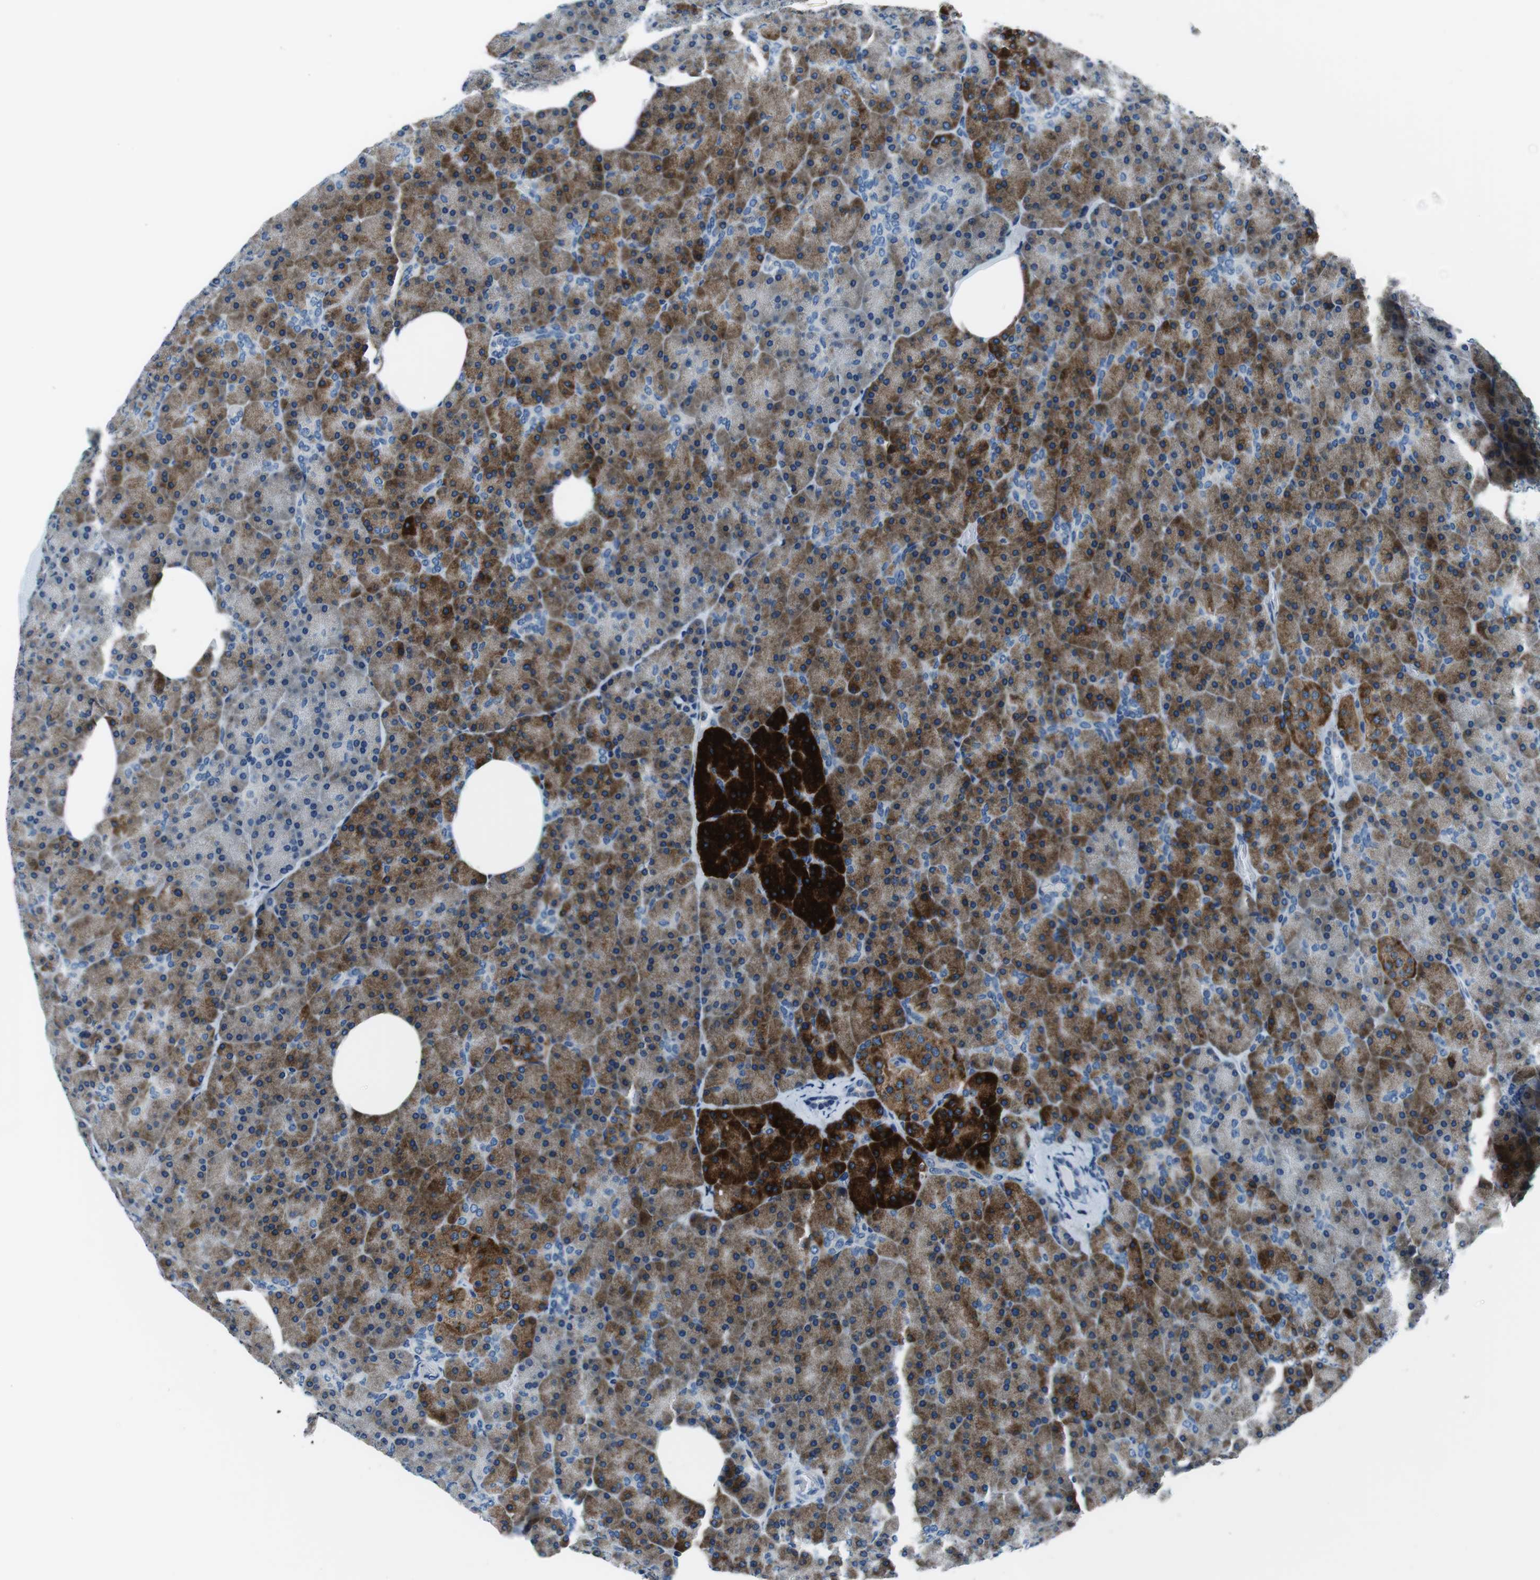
{"staining": {"intensity": "strong", "quantity": ">75%", "location": "cytoplasmic/membranous"}, "tissue": "pancreas", "cell_type": "Exocrine glandular cells", "image_type": "normal", "snomed": [{"axis": "morphology", "description": "Normal tissue, NOS"}, {"axis": "topography", "description": "Pancreas"}], "caption": "A brown stain shows strong cytoplasmic/membranous positivity of a protein in exocrine glandular cells of benign human pancreas.", "gene": "NUCB2", "patient": {"sex": "female", "age": 35}}